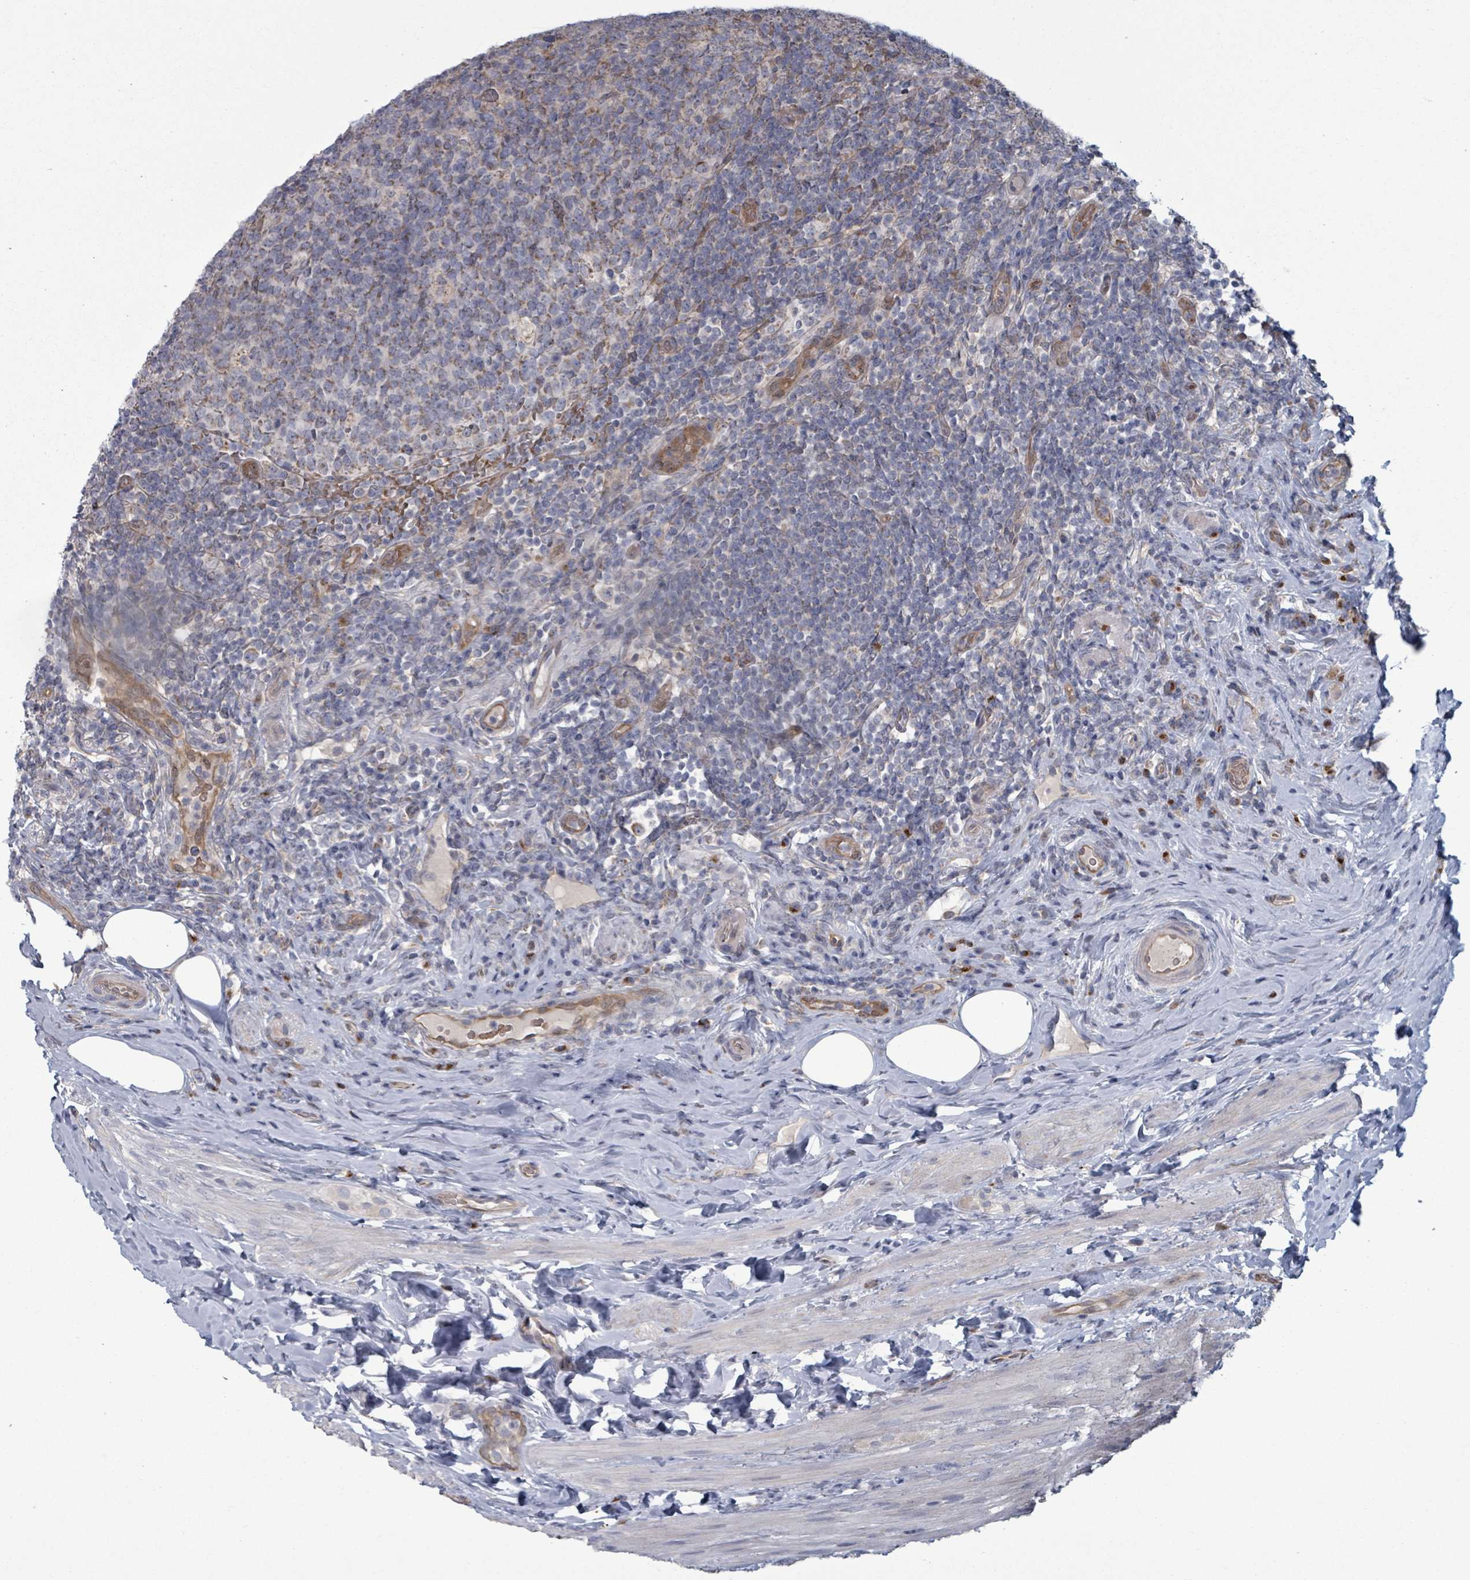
{"staining": {"intensity": "moderate", "quantity": ">75%", "location": "cytoplasmic/membranous"}, "tissue": "appendix", "cell_type": "Glandular cells", "image_type": "normal", "snomed": [{"axis": "morphology", "description": "Normal tissue, NOS"}, {"axis": "topography", "description": "Appendix"}], "caption": "DAB immunohistochemical staining of benign human appendix exhibits moderate cytoplasmic/membranous protein expression in about >75% of glandular cells. (DAB IHC with brightfield microscopy, high magnification).", "gene": "FKBP1A", "patient": {"sex": "female", "age": 43}}